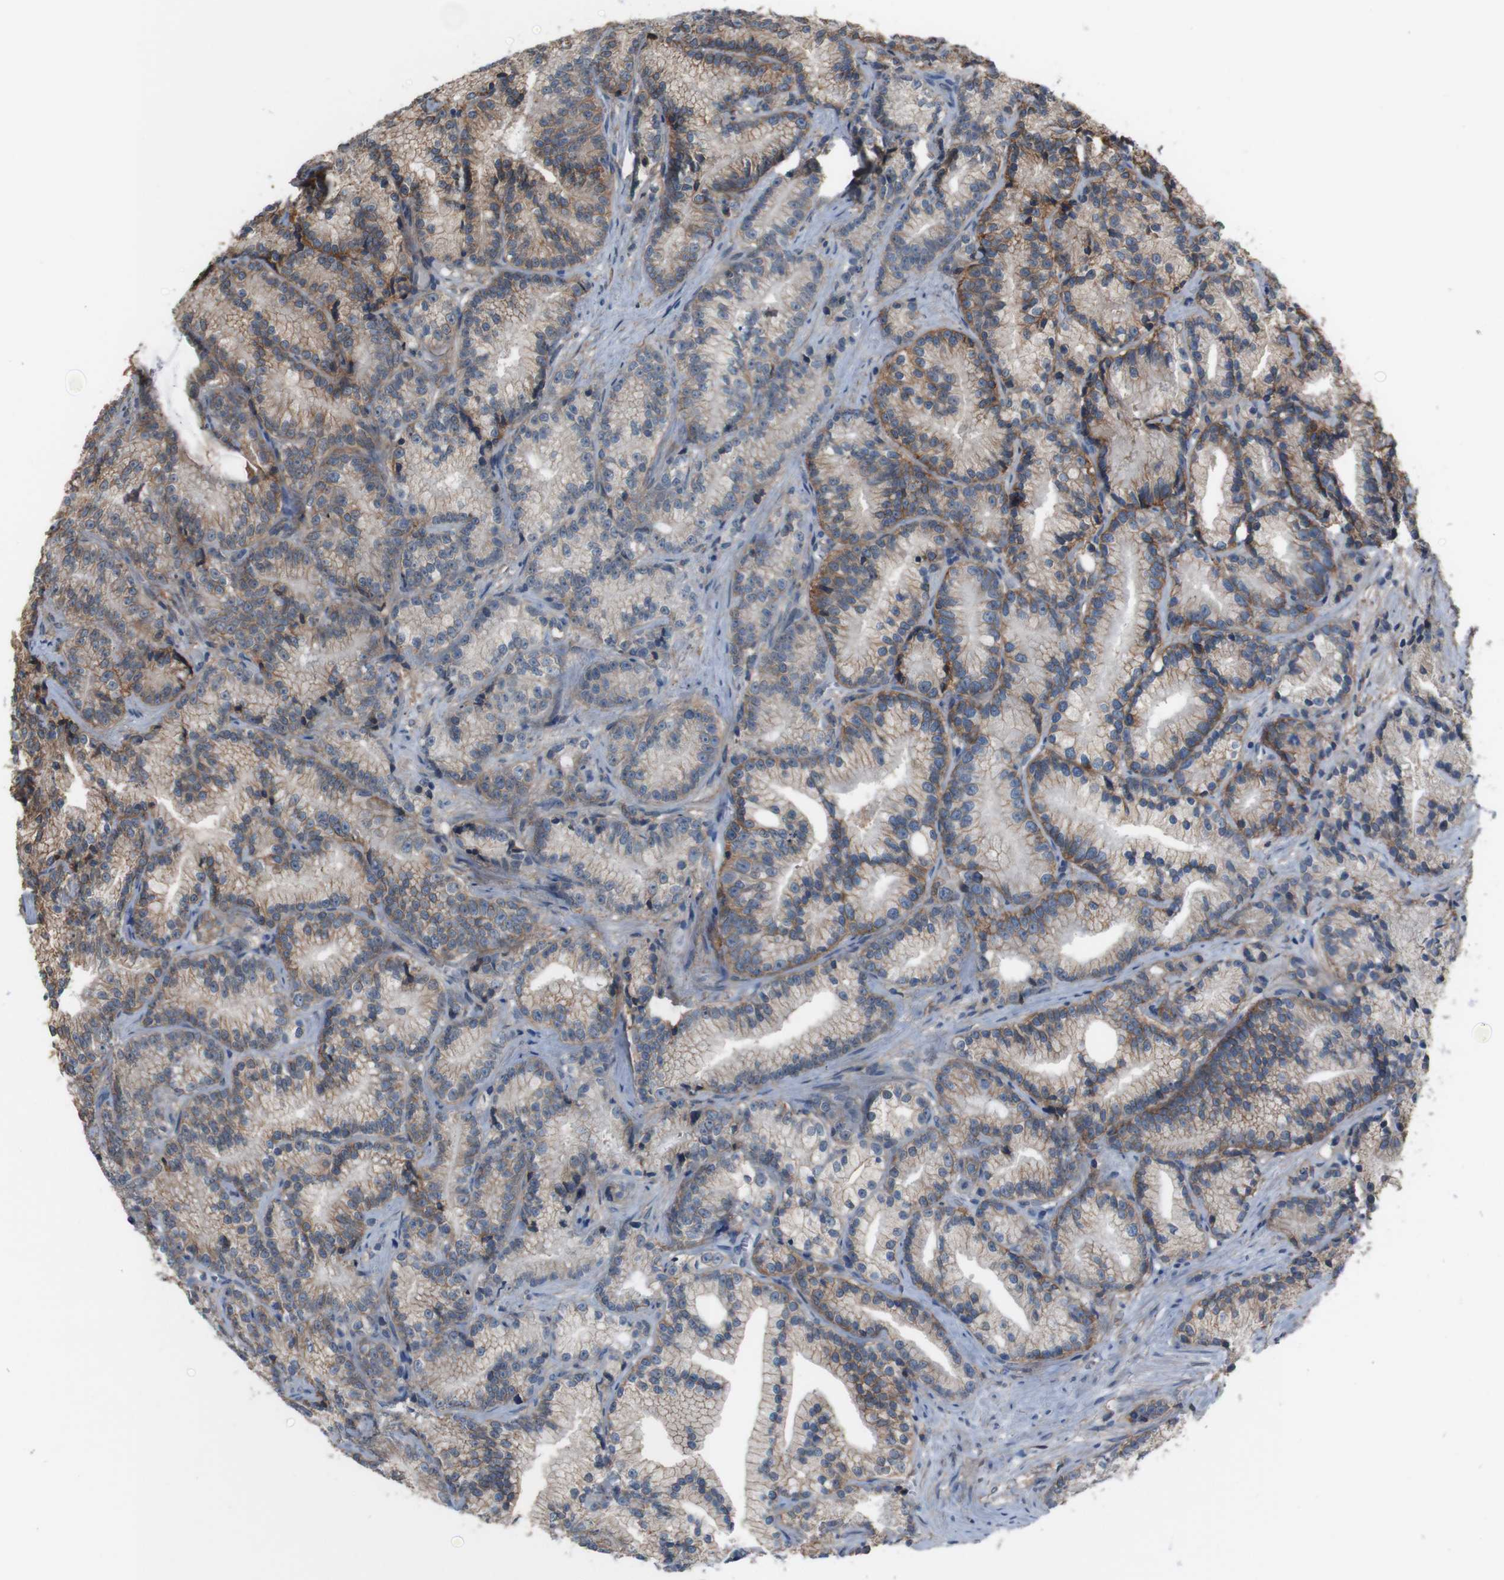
{"staining": {"intensity": "moderate", "quantity": "25%-75%", "location": "cytoplasmic/membranous"}, "tissue": "prostate cancer", "cell_type": "Tumor cells", "image_type": "cancer", "snomed": [{"axis": "morphology", "description": "Adenocarcinoma, Low grade"}, {"axis": "topography", "description": "Prostate"}], "caption": "This image displays immunohistochemistry staining of prostate cancer, with medium moderate cytoplasmic/membranous staining in approximately 25%-75% of tumor cells.", "gene": "ATP2B1", "patient": {"sex": "male", "age": 89}}